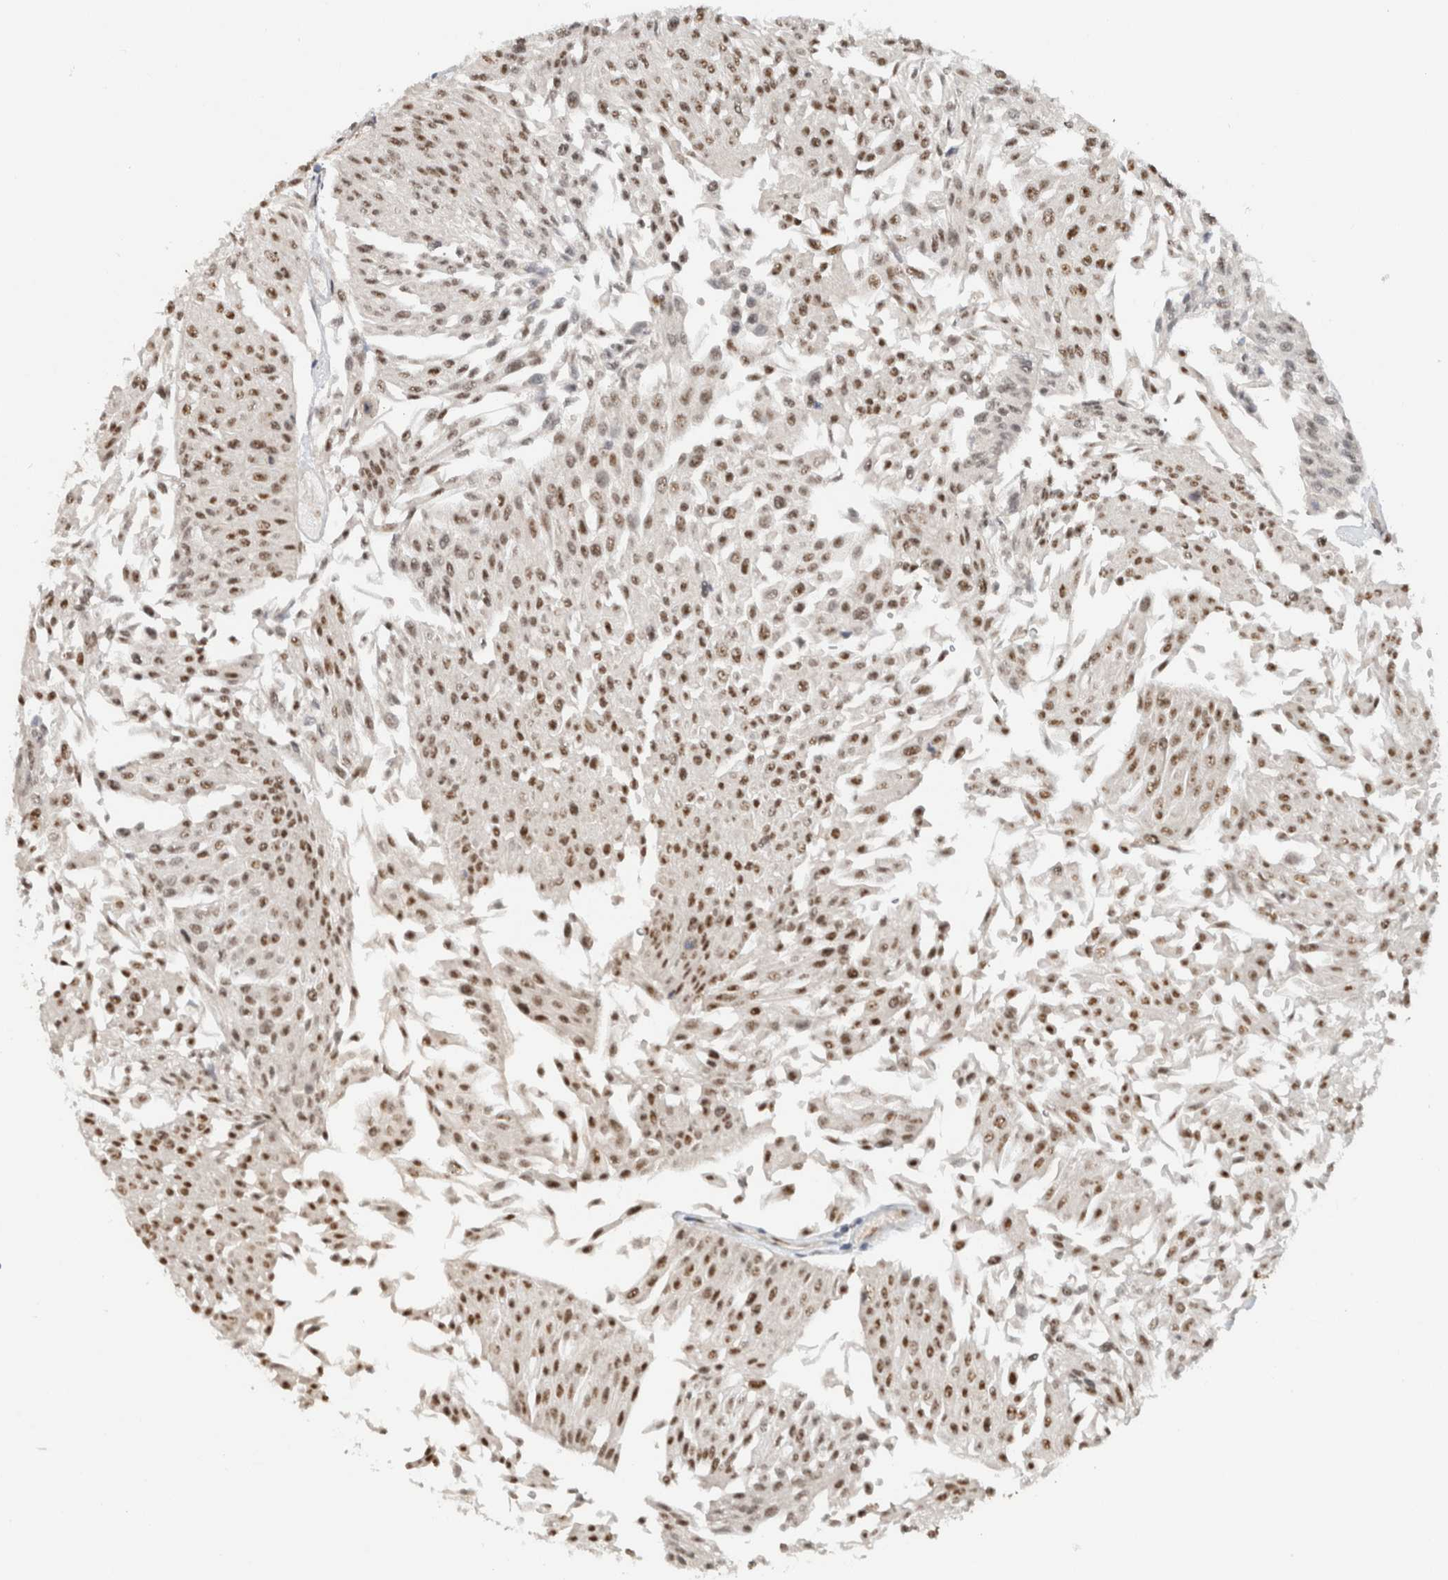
{"staining": {"intensity": "moderate", "quantity": ">75%", "location": "nuclear"}, "tissue": "urothelial cancer", "cell_type": "Tumor cells", "image_type": "cancer", "snomed": [{"axis": "morphology", "description": "Urothelial carcinoma, Low grade"}, {"axis": "topography", "description": "Urinary bladder"}], "caption": "Immunohistochemistry (DAB) staining of urothelial carcinoma (low-grade) demonstrates moderate nuclear protein expression in approximately >75% of tumor cells.", "gene": "DDX42", "patient": {"sex": "male", "age": 67}}